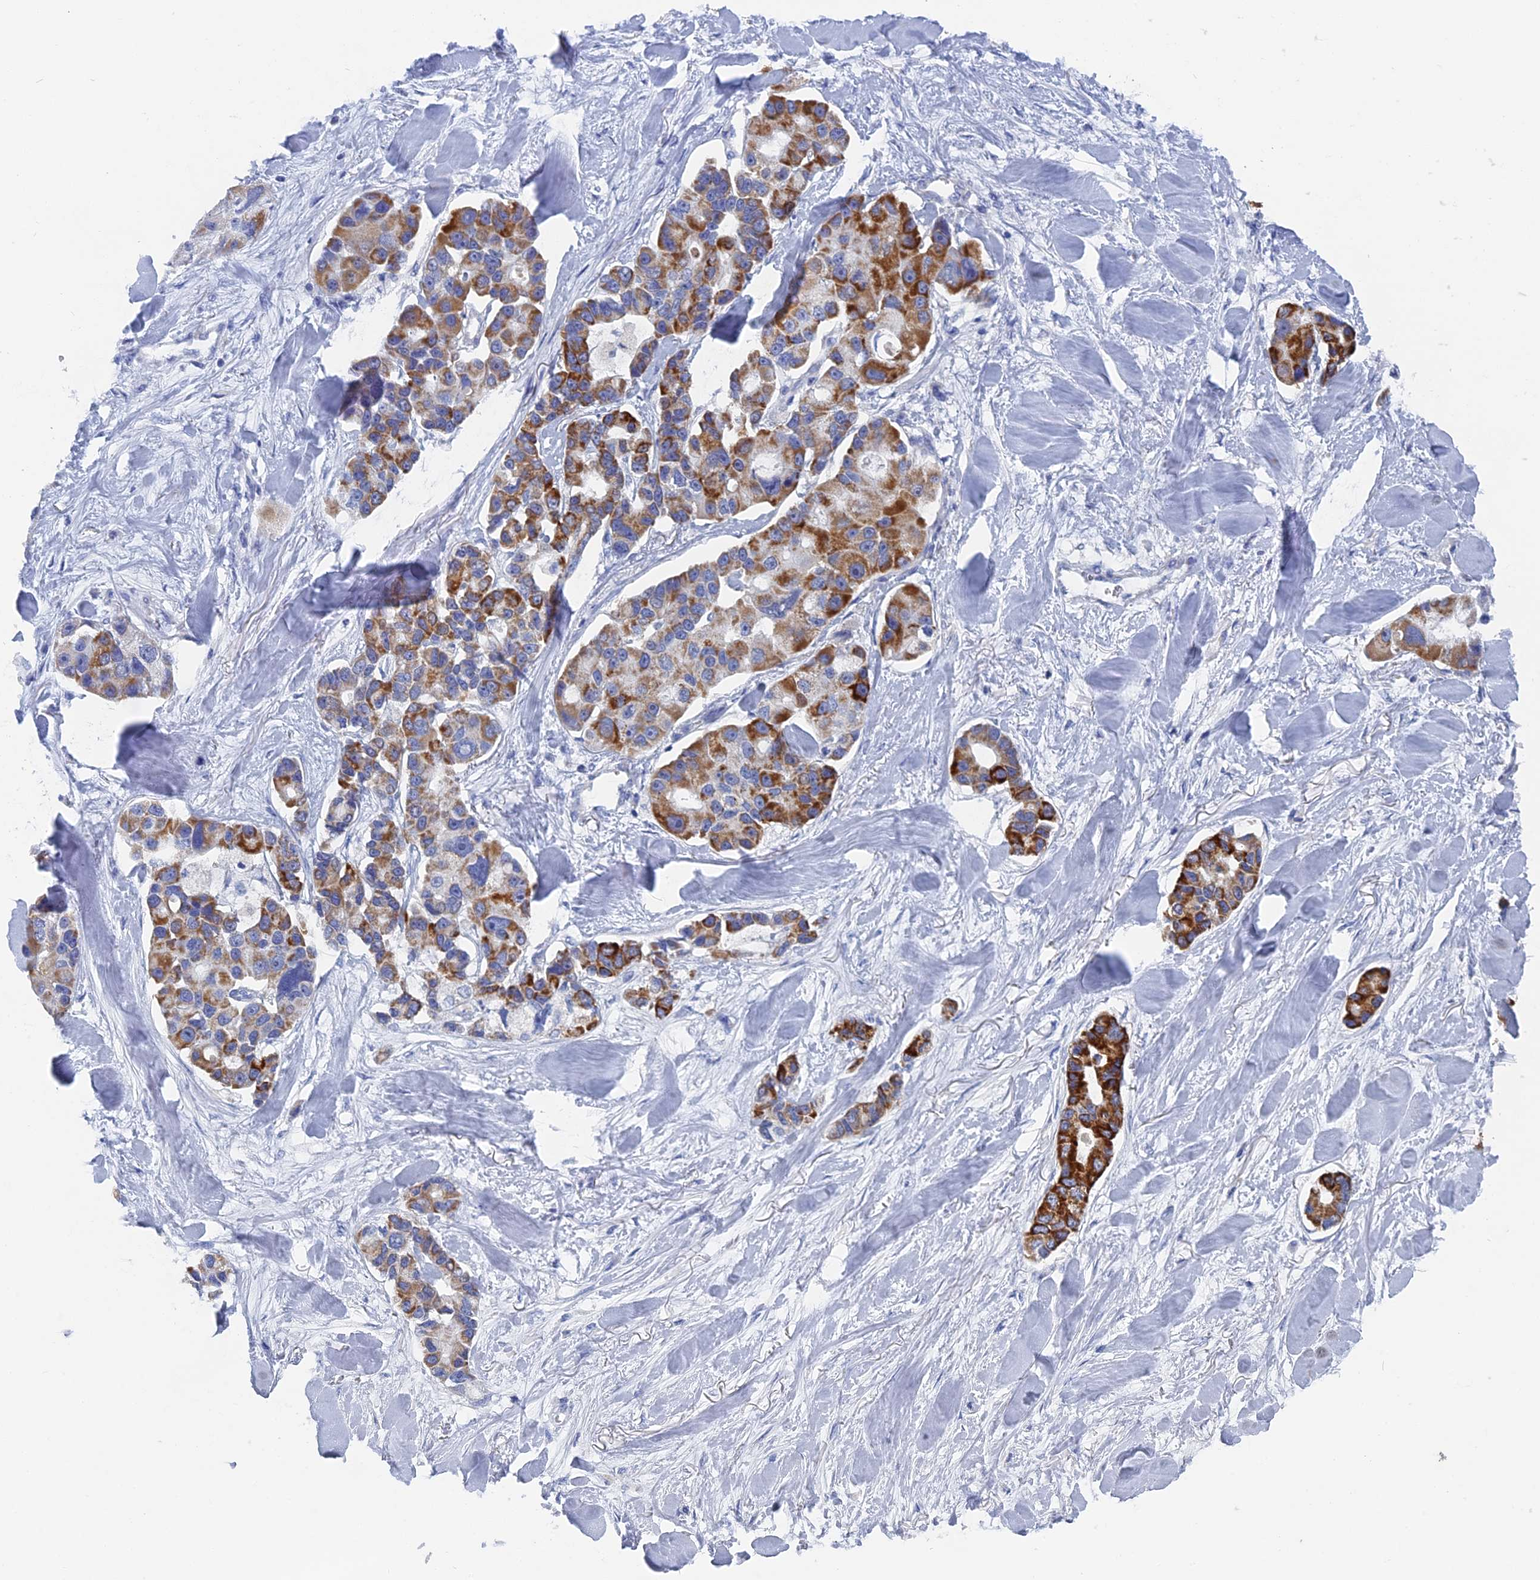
{"staining": {"intensity": "strong", "quantity": "25%-75%", "location": "cytoplasmic/membranous"}, "tissue": "lung cancer", "cell_type": "Tumor cells", "image_type": "cancer", "snomed": [{"axis": "morphology", "description": "Adenocarcinoma, NOS"}, {"axis": "topography", "description": "Lung"}], "caption": "Protein expression by IHC reveals strong cytoplasmic/membranous positivity in approximately 25%-75% of tumor cells in adenocarcinoma (lung). Using DAB (brown) and hematoxylin (blue) stains, captured at high magnification using brightfield microscopy.", "gene": "HIGD1A", "patient": {"sex": "female", "age": 54}}